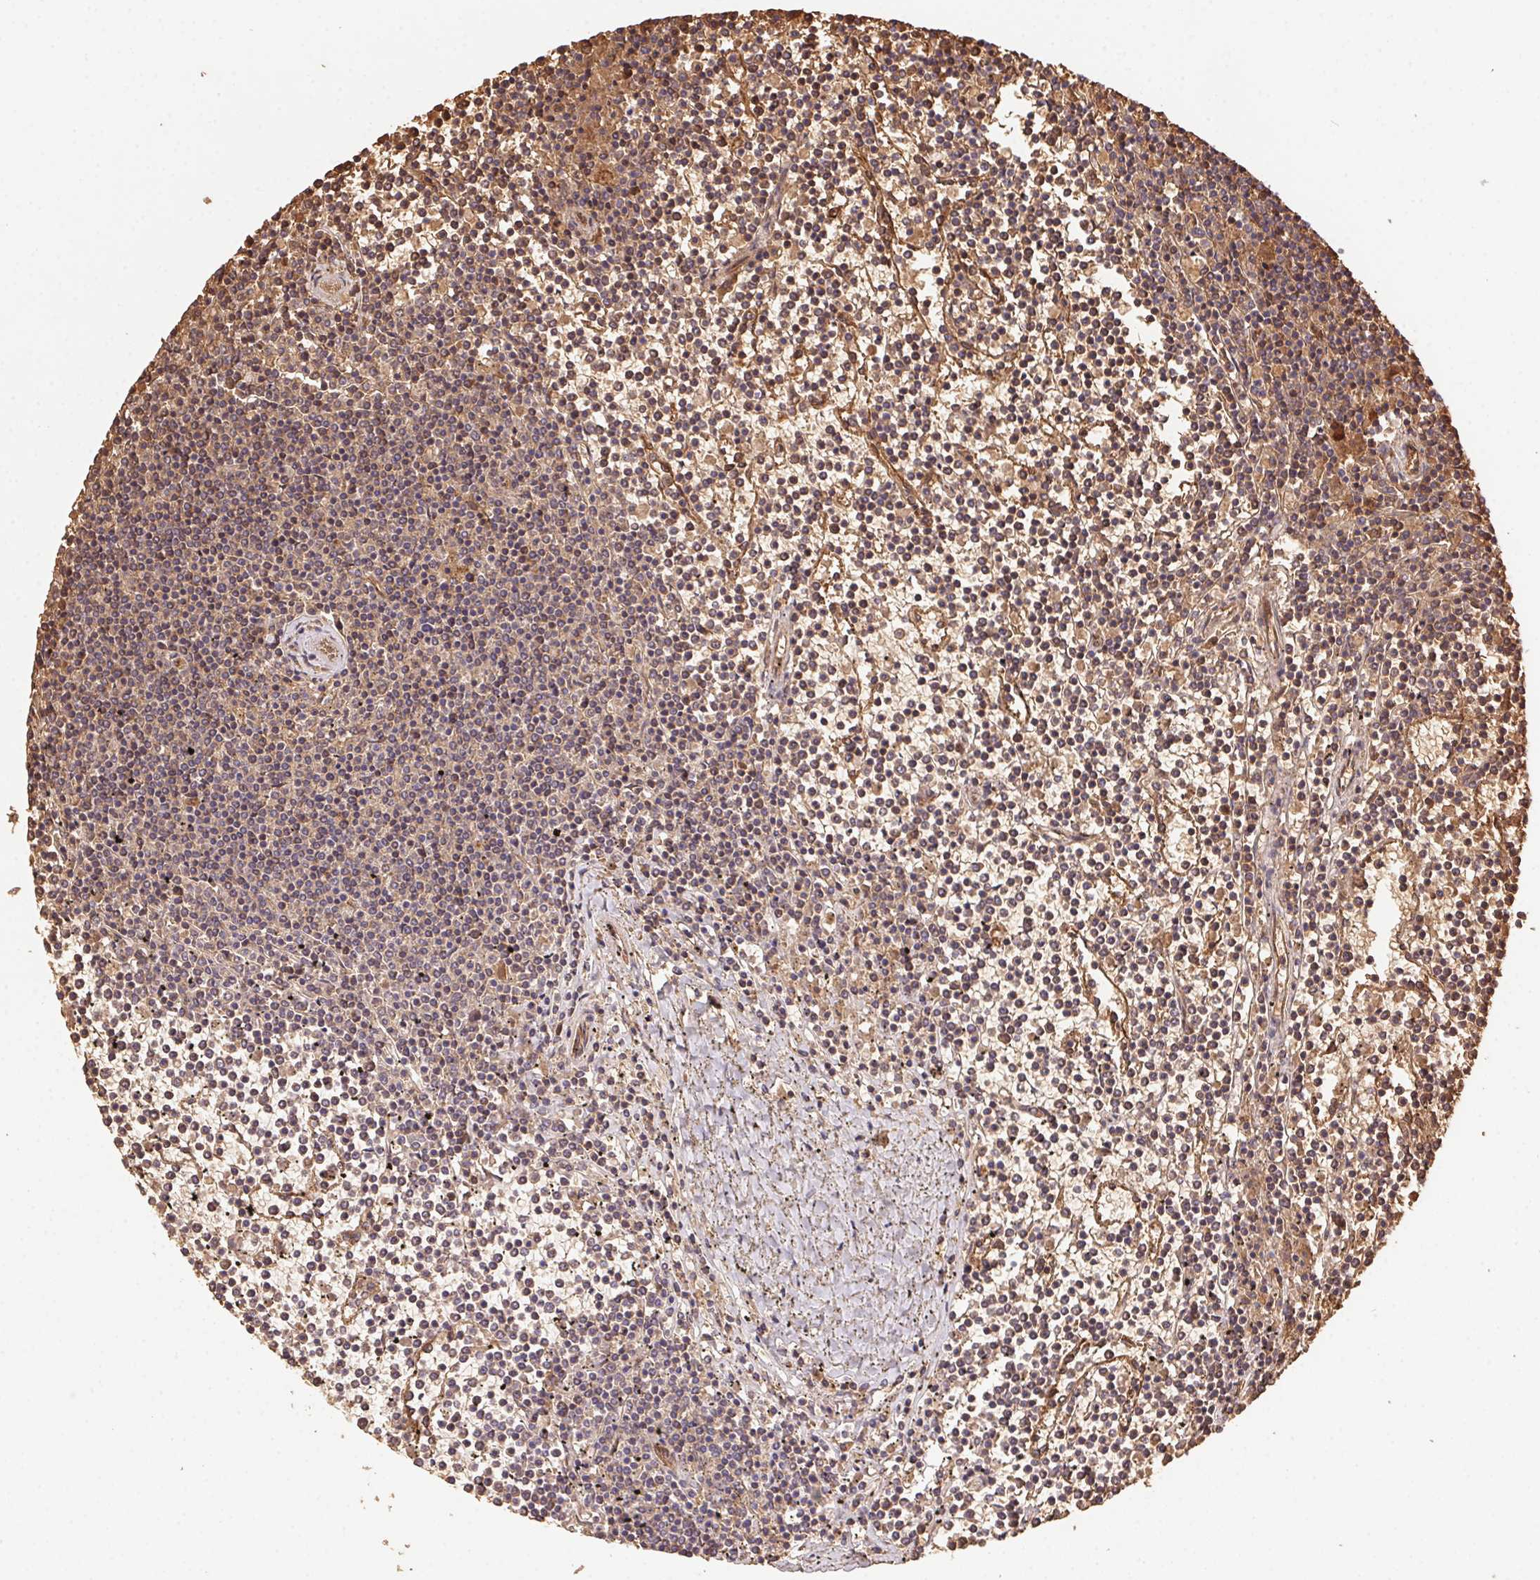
{"staining": {"intensity": "weak", "quantity": "25%-75%", "location": "cytoplasmic/membranous"}, "tissue": "lymphoma", "cell_type": "Tumor cells", "image_type": "cancer", "snomed": [{"axis": "morphology", "description": "Malignant lymphoma, non-Hodgkin's type, Low grade"}, {"axis": "topography", "description": "Spleen"}], "caption": "IHC micrograph of human lymphoma stained for a protein (brown), which displays low levels of weak cytoplasmic/membranous staining in about 25%-75% of tumor cells.", "gene": "USE1", "patient": {"sex": "female", "age": 19}}